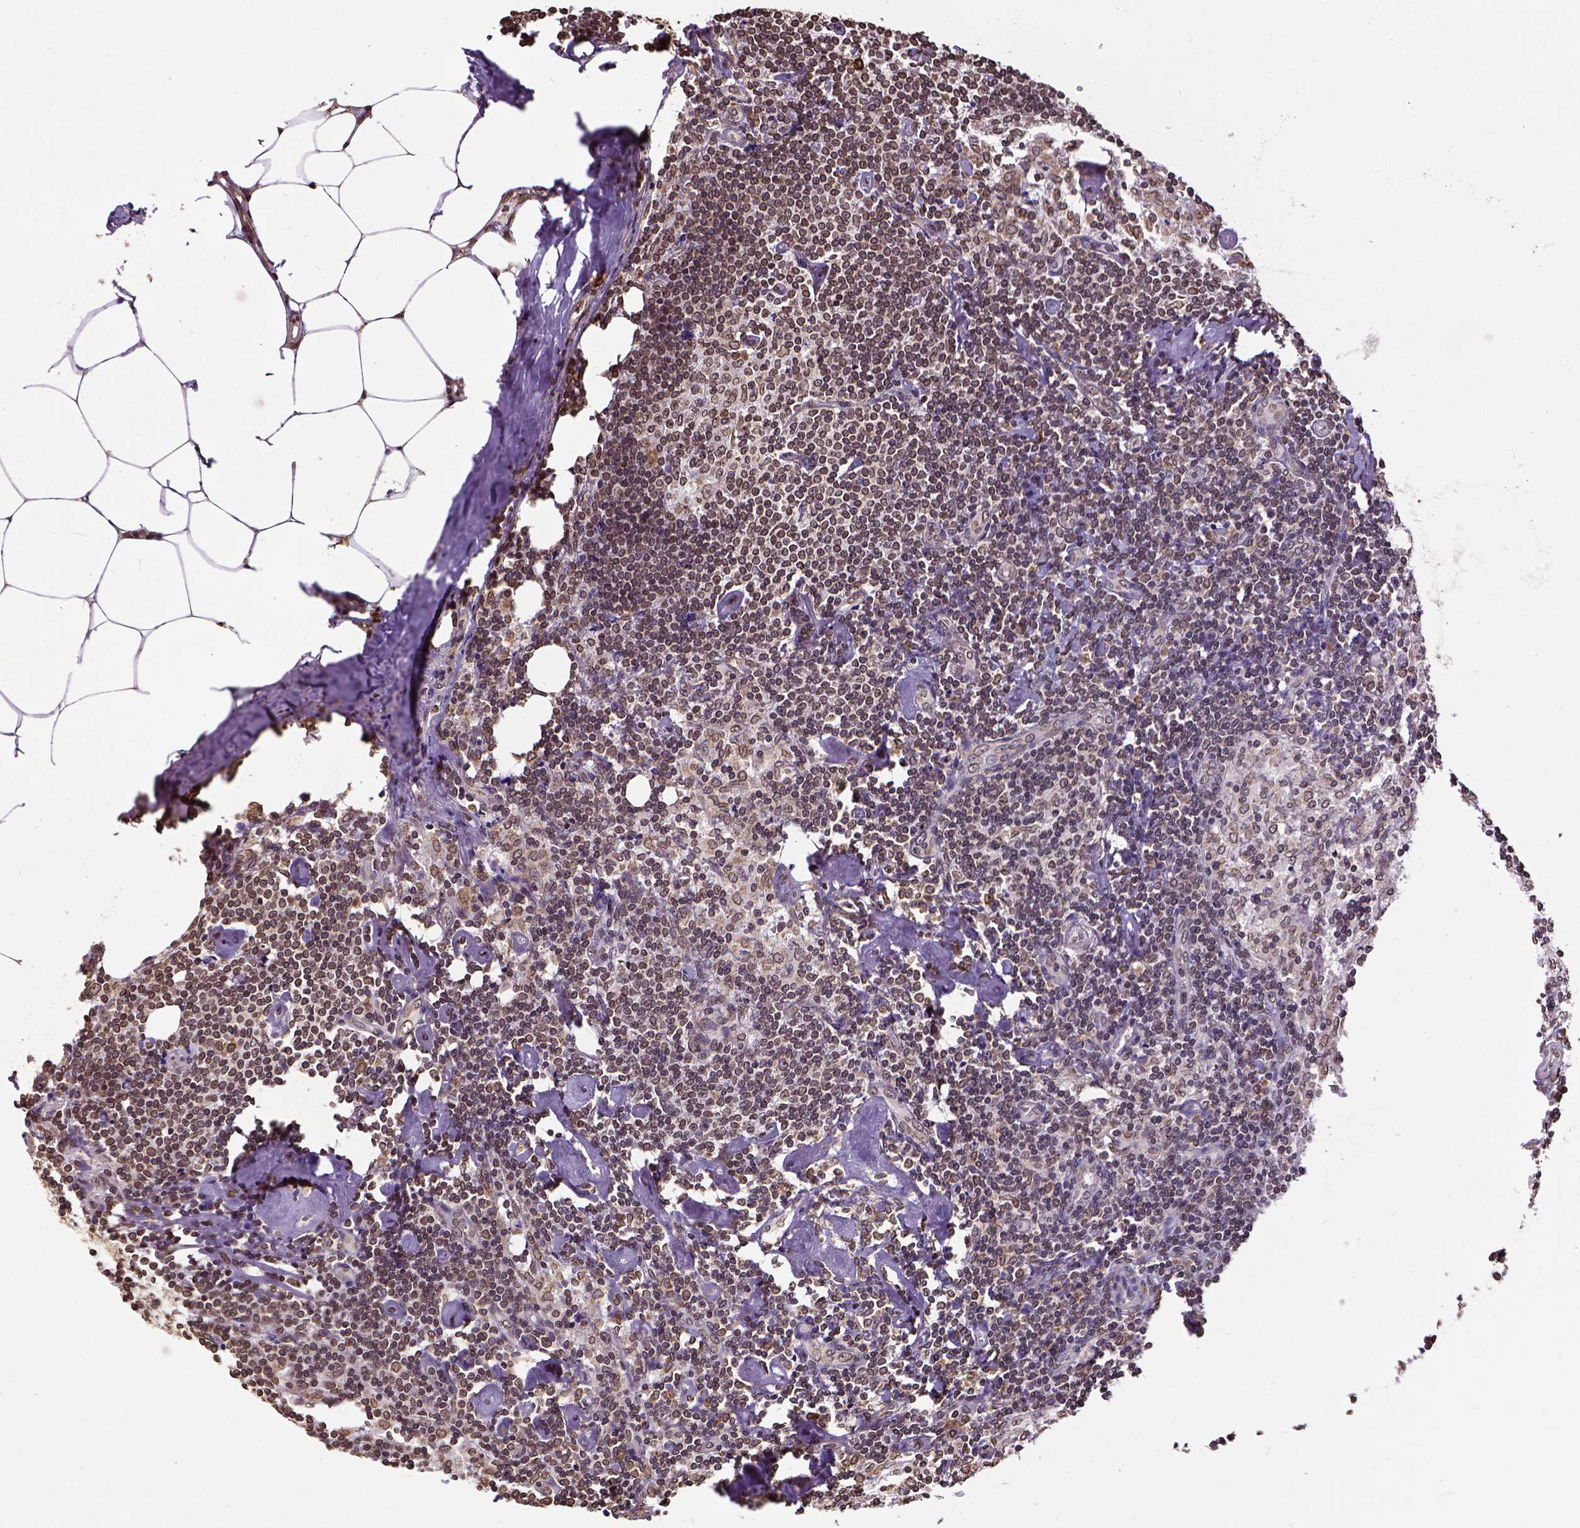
{"staining": {"intensity": "strong", "quantity": "25%-75%", "location": "cytoplasmic/membranous,nuclear"}, "tissue": "lymph node", "cell_type": "Non-germinal center cells", "image_type": "normal", "snomed": [{"axis": "morphology", "description": "Normal tissue, NOS"}, {"axis": "topography", "description": "Lymph node"}], "caption": "DAB (3,3'-diaminobenzidine) immunohistochemical staining of normal lymph node exhibits strong cytoplasmic/membranous,nuclear protein staining in approximately 25%-75% of non-germinal center cells.", "gene": "MTDH", "patient": {"sex": "female", "age": 69}}